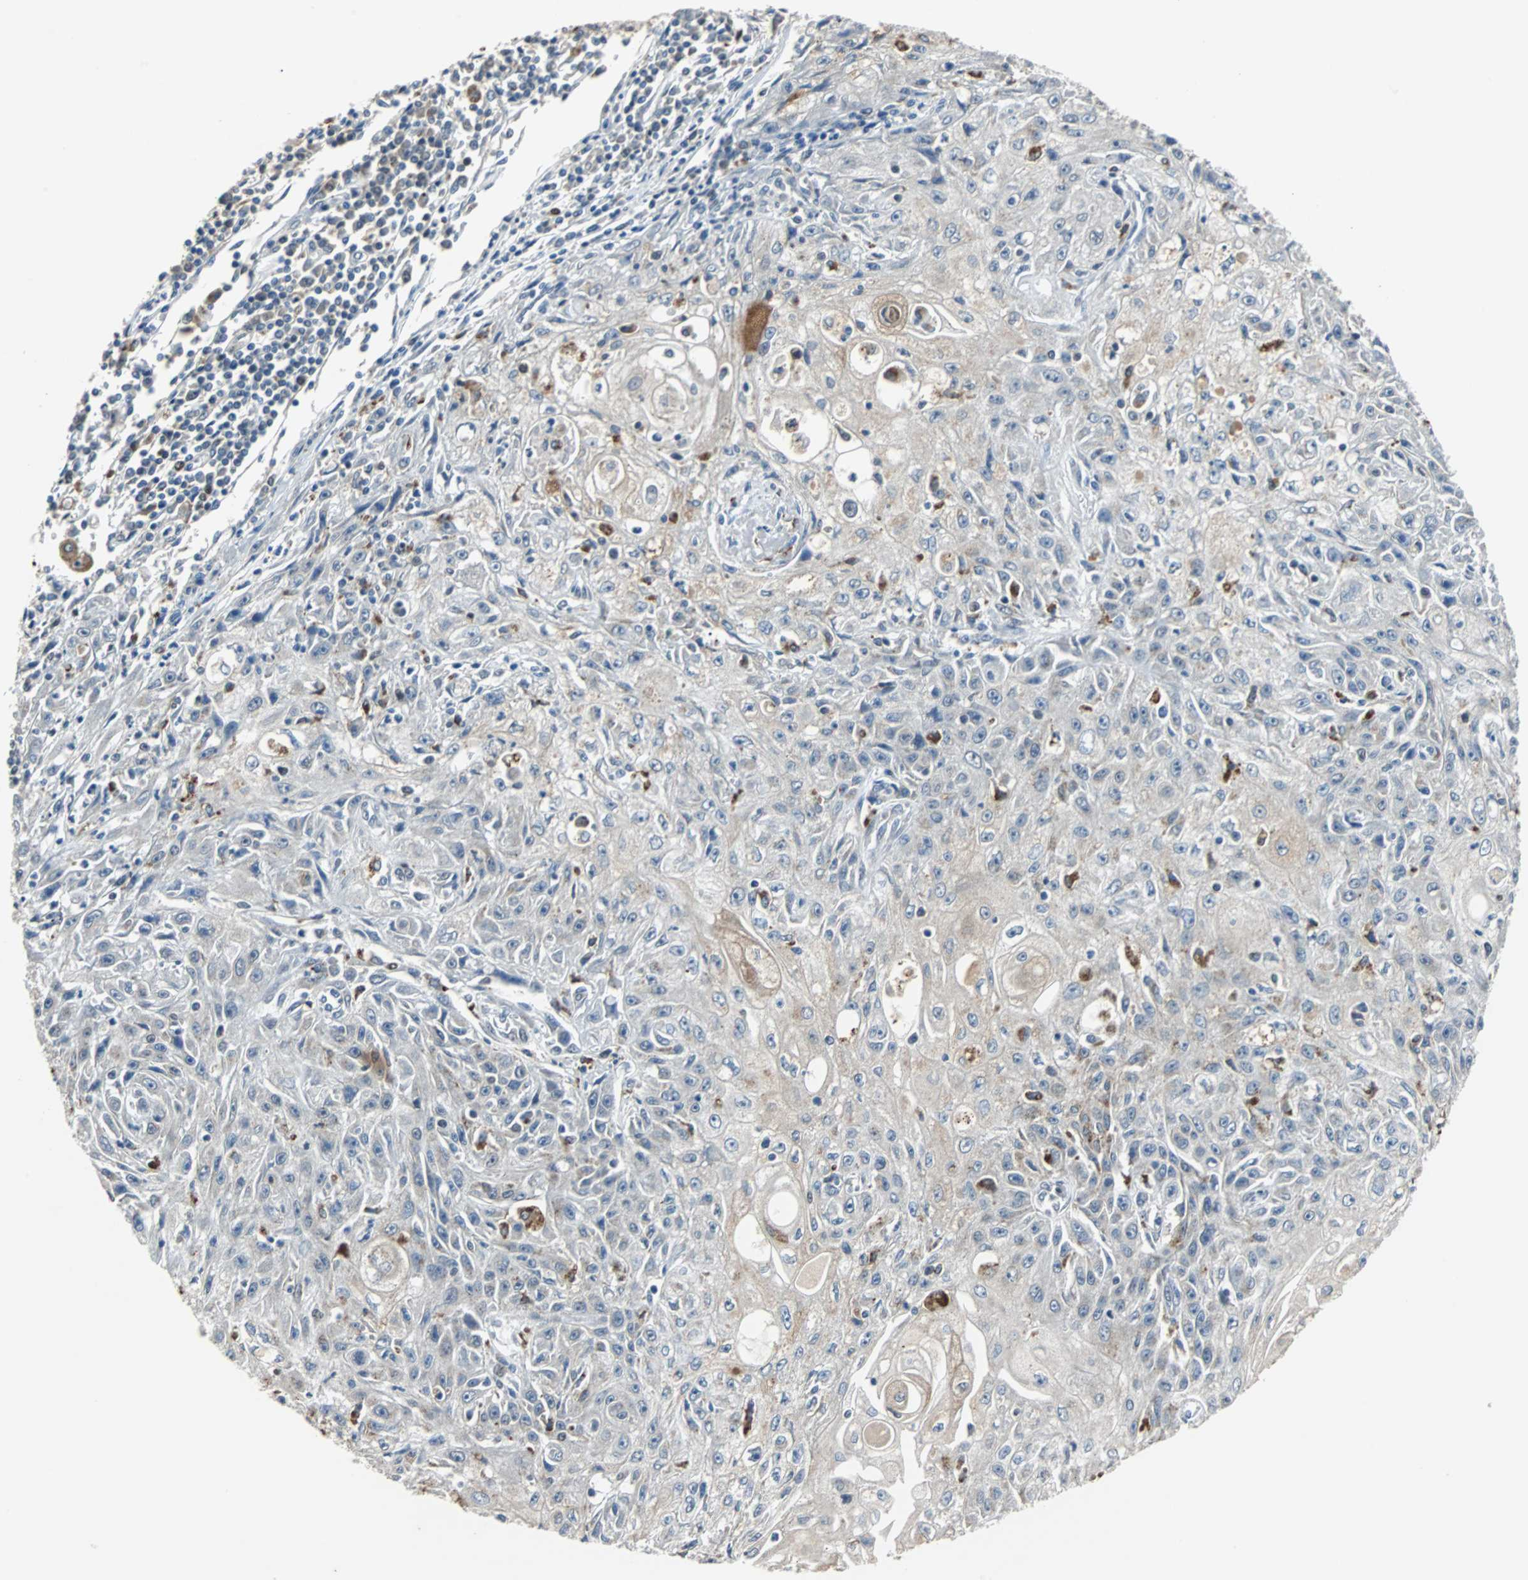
{"staining": {"intensity": "weak", "quantity": "<25%", "location": "cytoplasmic/membranous"}, "tissue": "skin cancer", "cell_type": "Tumor cells", "image_type": "cancer", "snomed": [{"axis": "morphology", "description": "Squamous cell carcinoma, NOS"}, {"axis": "topography", "description": "Skin"}], "caption": "Photomicrograph shows no significant protein expression in tumor cells of skin cancer.", "gene": "HLX", "patient": {"sex": "male", "age": 75}}